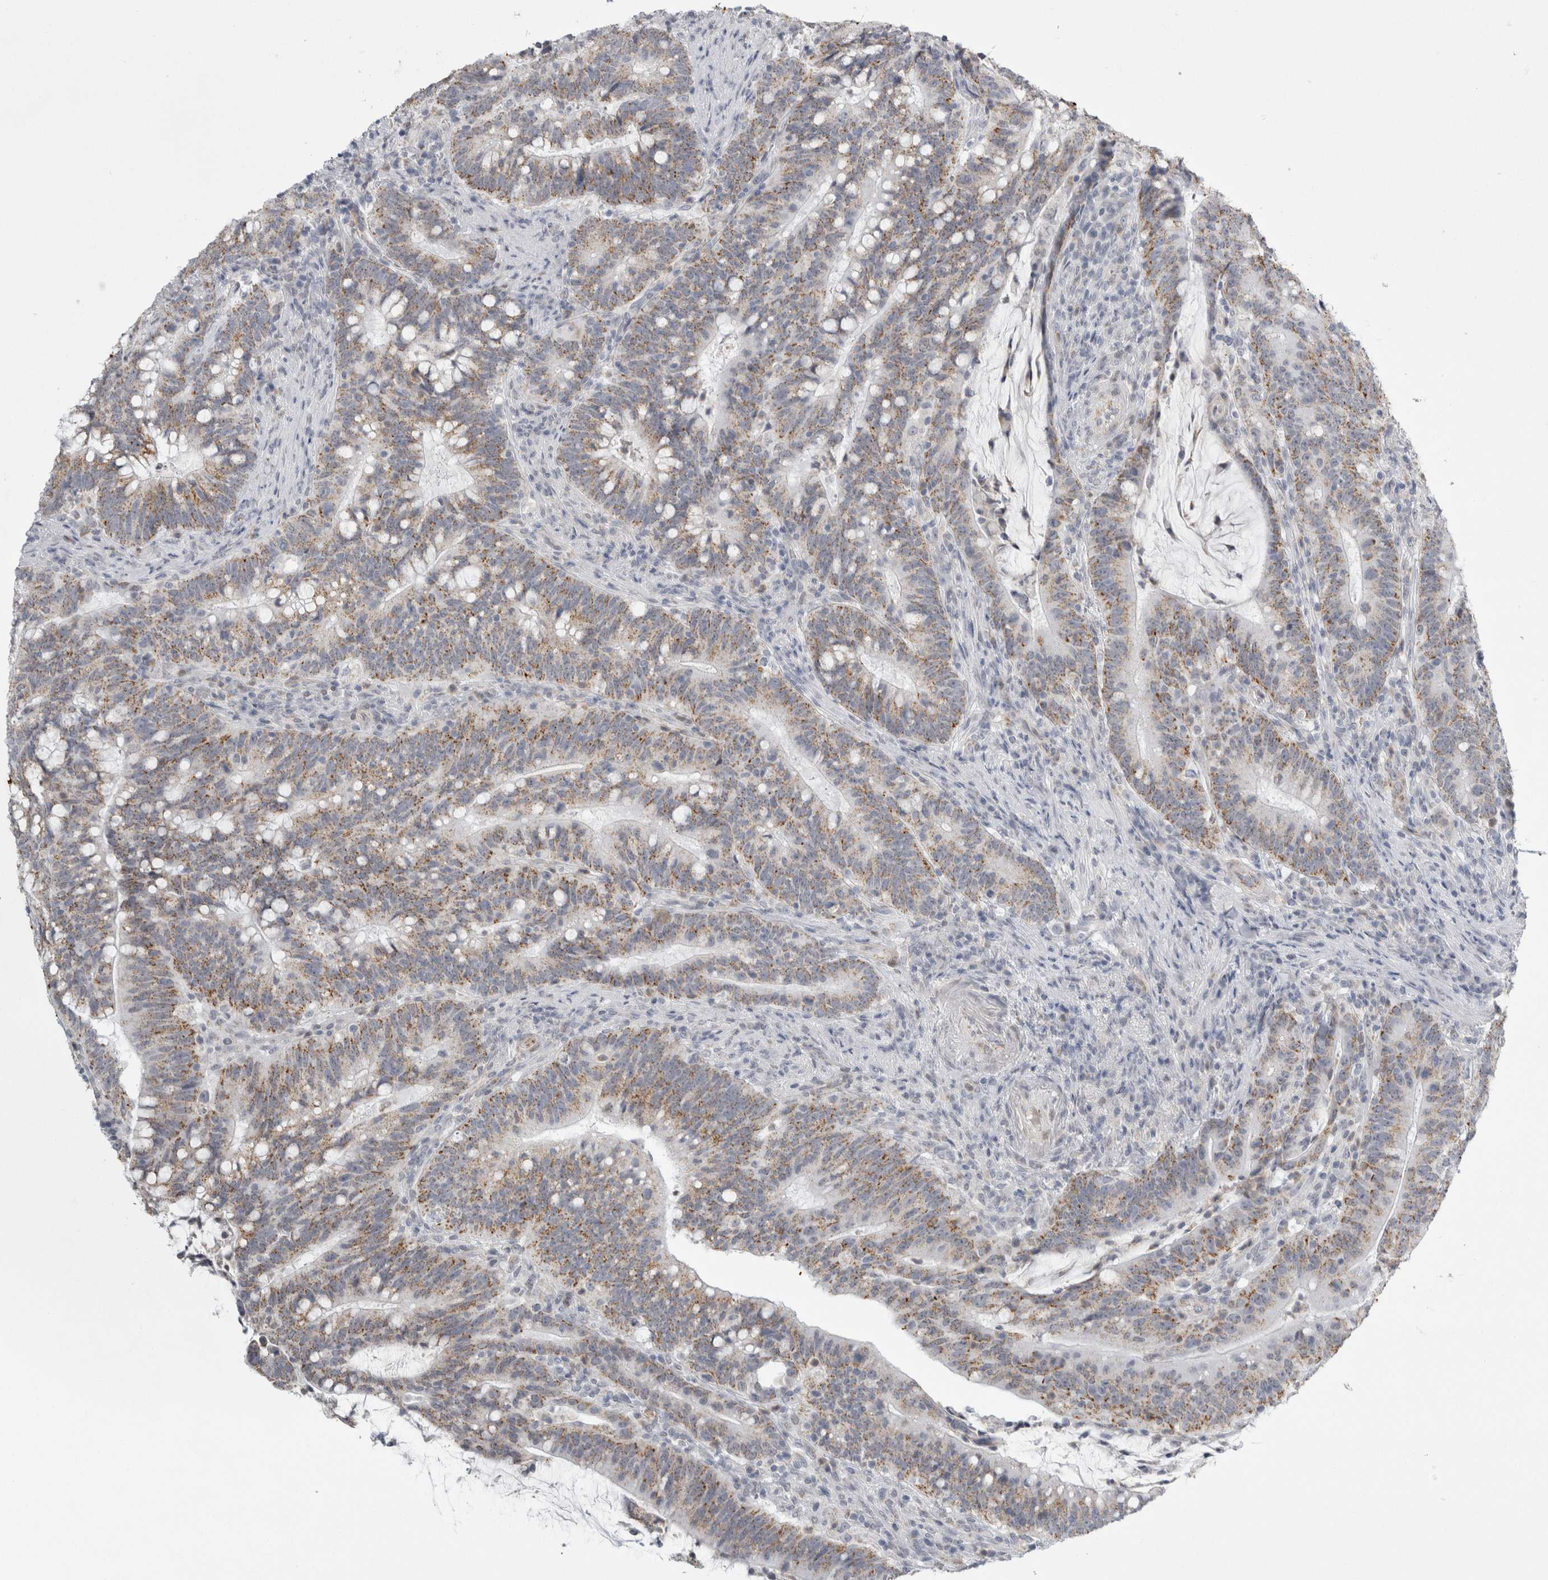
{"staining": {"intensity": "moderate", "quantity": ">75%", "location": "cytoplasmic/membranous"}, "tissue": "colorectal cancer", "cell_type": "Tumor cells", "image_type": "cancer", "snomed": [{"axis": "morphology", "description": "Adenocarcinoma, NOS"}, {"axis": "topography", "description": "Colon"}], "caption": "Moderate cytoplasmic/membranous protein positivity is present in approximately >75% of tumor cells in colorectal adenocarcinoma.", "gene": "PLIN1", "patient": {"sex": "female", "age": 66}}